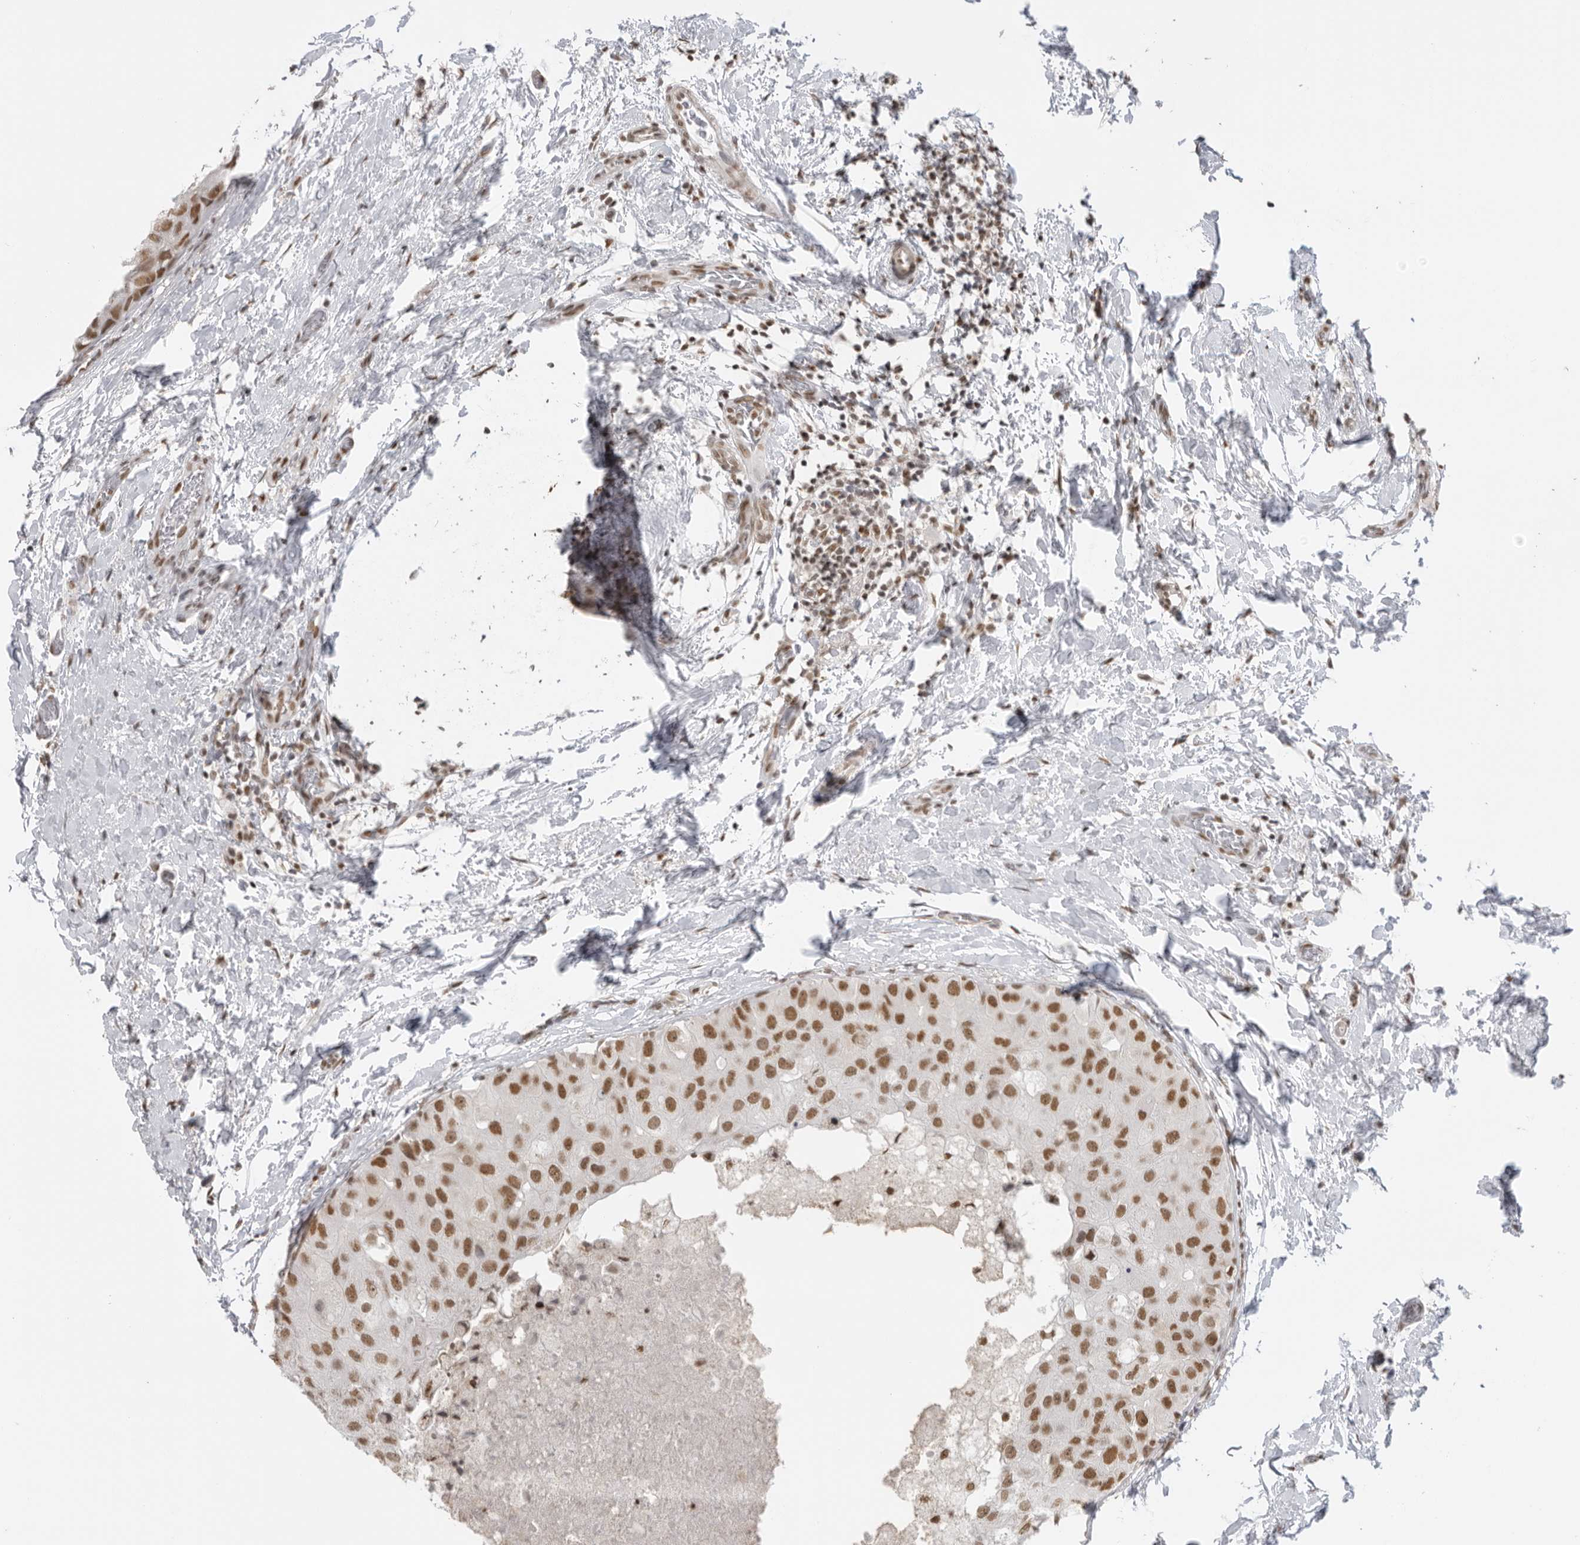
{"staining": {"intensity": "strong", "quantity": ">75%", "location": "nuclear"}, "tissue": "breast cancer", "cell_type": "Tumor cells", "image_type": "cancer", "snomed": [{"axis": "morphology", "description": "Duct carcinoma"}, {"axis": "topography", "description": "Breast"}], "caption": "Strong nuclear expression for a protein is seen in about >75% of tumor cells of breast cancer using immunohistochemistry.", "gene": "RPA2", "patient": {"sex": "female", "age": 62}}